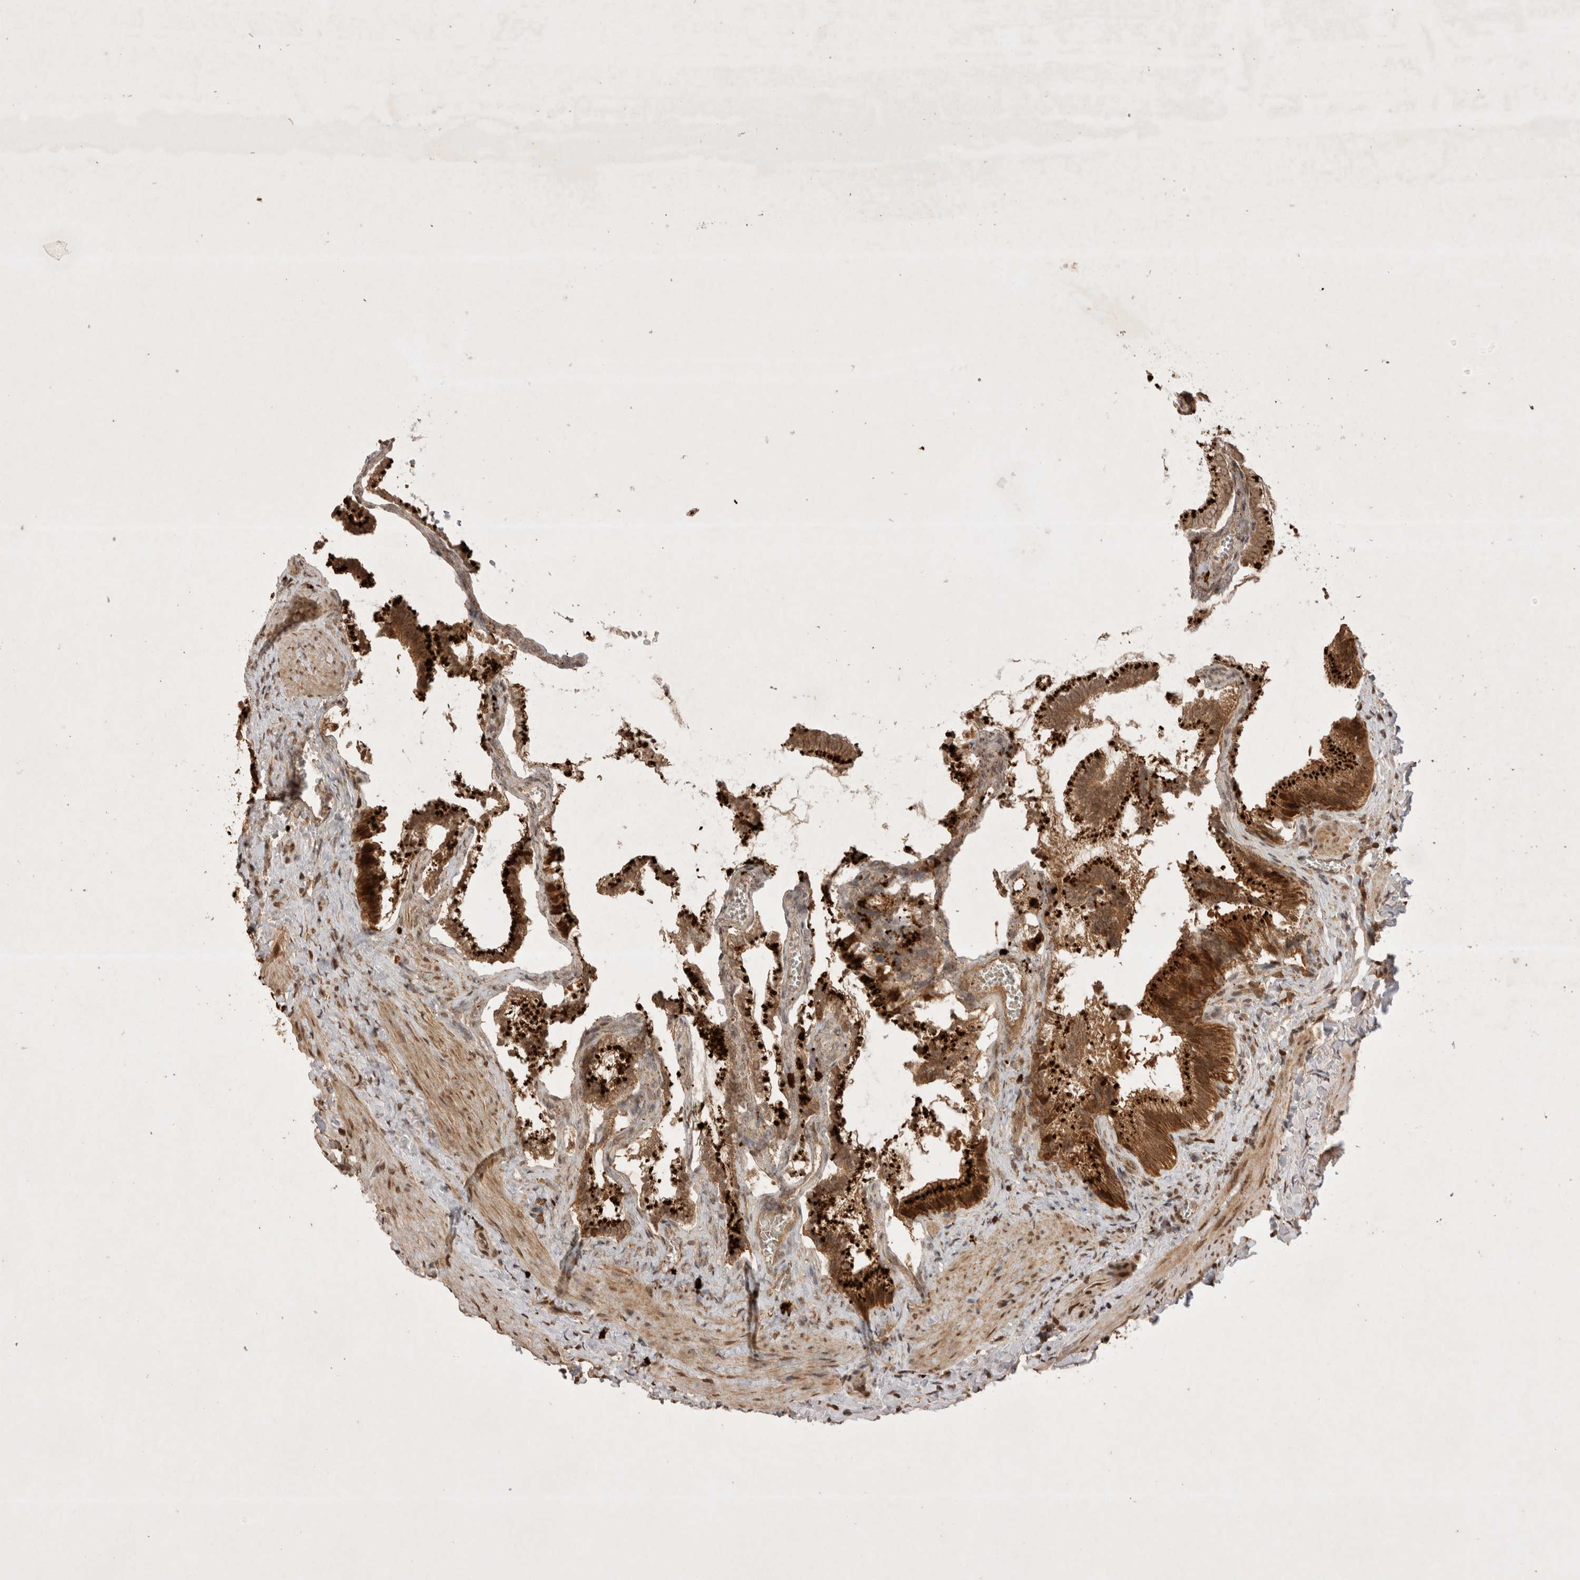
{"staining": {"intensity": "strong", "quantity": ">75%", "location": "cytoplasmic/membranous"}, "tissue": "gallbladder", "cell_type": "Glandular cells", "image_type": "normal", "snomed": [{"axis": "morphology", "description": "Normal tissue, NOS"}, {"axis": "topography", "description": "Gallbladder"}], "caption": "Immunohistochemical staining of unremarkable gallbladder displays strong cytoplasmic/membranous protein staining in about >75% of glandular cells.", "gene": "FAM221A", "patient": {"sex": "male", "age": 38}}